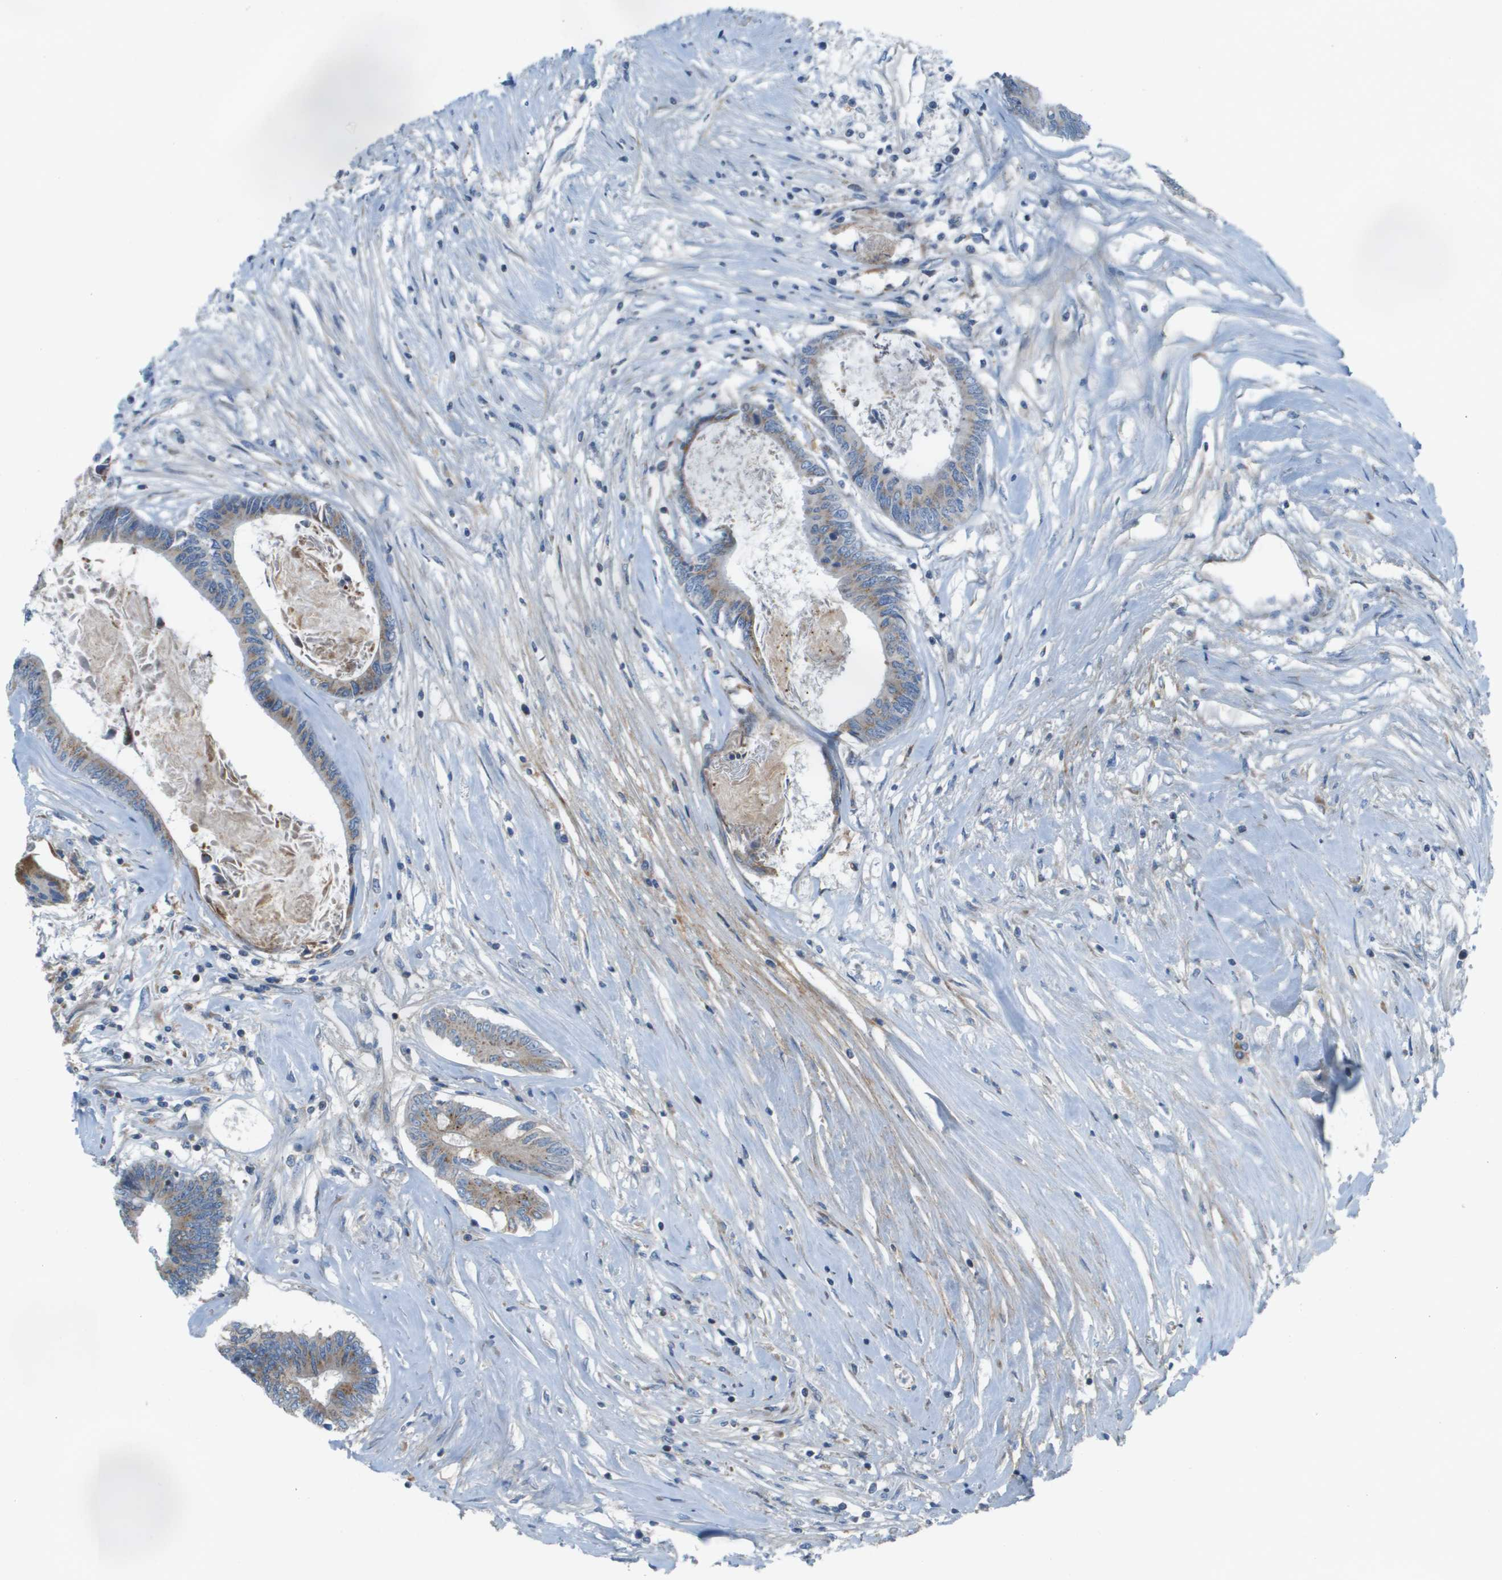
{"staining": {"intensity": "moderate", "quantity": "<25%", "location": "cytoplasmic/membranous"}, "tissue": "colorectal cancer", "cell_type": "Tumor cells", "image_type": "cancer", "snomed": [{"axis": "morphology", "description": "Adenocarcinoma, NOS"}, {"axis": "topography", "description": "Rectum"}], "caption": "Tumor cells exhibit low levels of moderate cytoplasmic/membranous expression in about <25% of cells in colorectal cancer (adenocarcinoma). (DAB (3,3'-diaminobenzidine) = brown stain, brightfield microscopy at high magnification).", "gene": "GALNT6", "patient": {"sex": "male", "age": 63}}